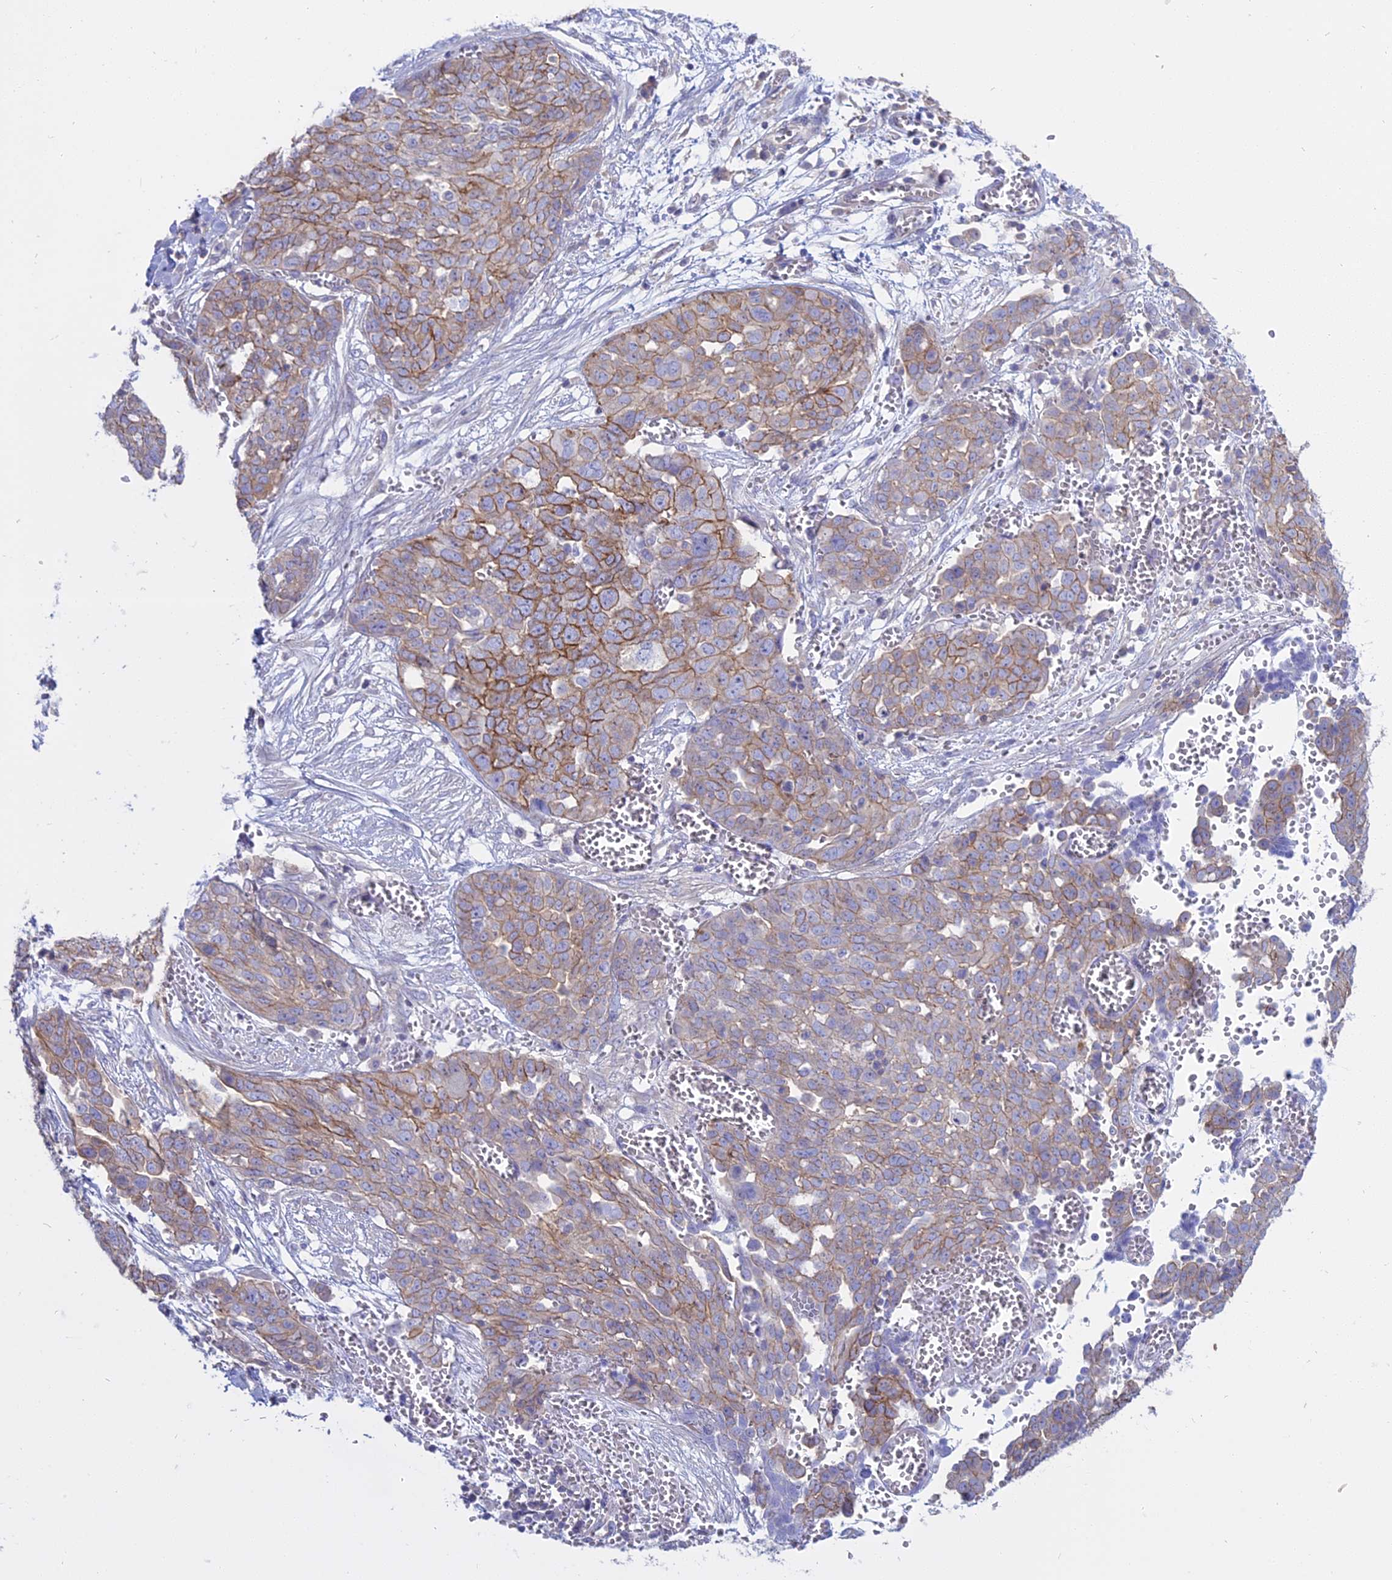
{"staining": {"intensity": "moderate", "quantity": ">75%", "location": "cytoplasmic/membranous"}, "tissue": "ovarian cancer", "cell_type": "Tumor cells", "image_type": "cancer", "snomed": [{"axis": "morphology", "description": "Cystadenocarcinoma, serous, NOS"}, {"axis": "topography", "description": "Soft tissue"}, {"axis": "topography", "description": "Ovary"}], "caption": "IHC photomicrograph of neoplastic tissue: human ovarian serous cystadenocarcinoma stained using immunohistochemistry (IHC) reveals medium levels of moderate protein expression localized specifically in the cytoplasmic/membranous of tumor cells, appearing as a cytoplasmic/membranous brown color.", "gene": "AHCYL1", "patient": {"sex": "female", "age": 57}}